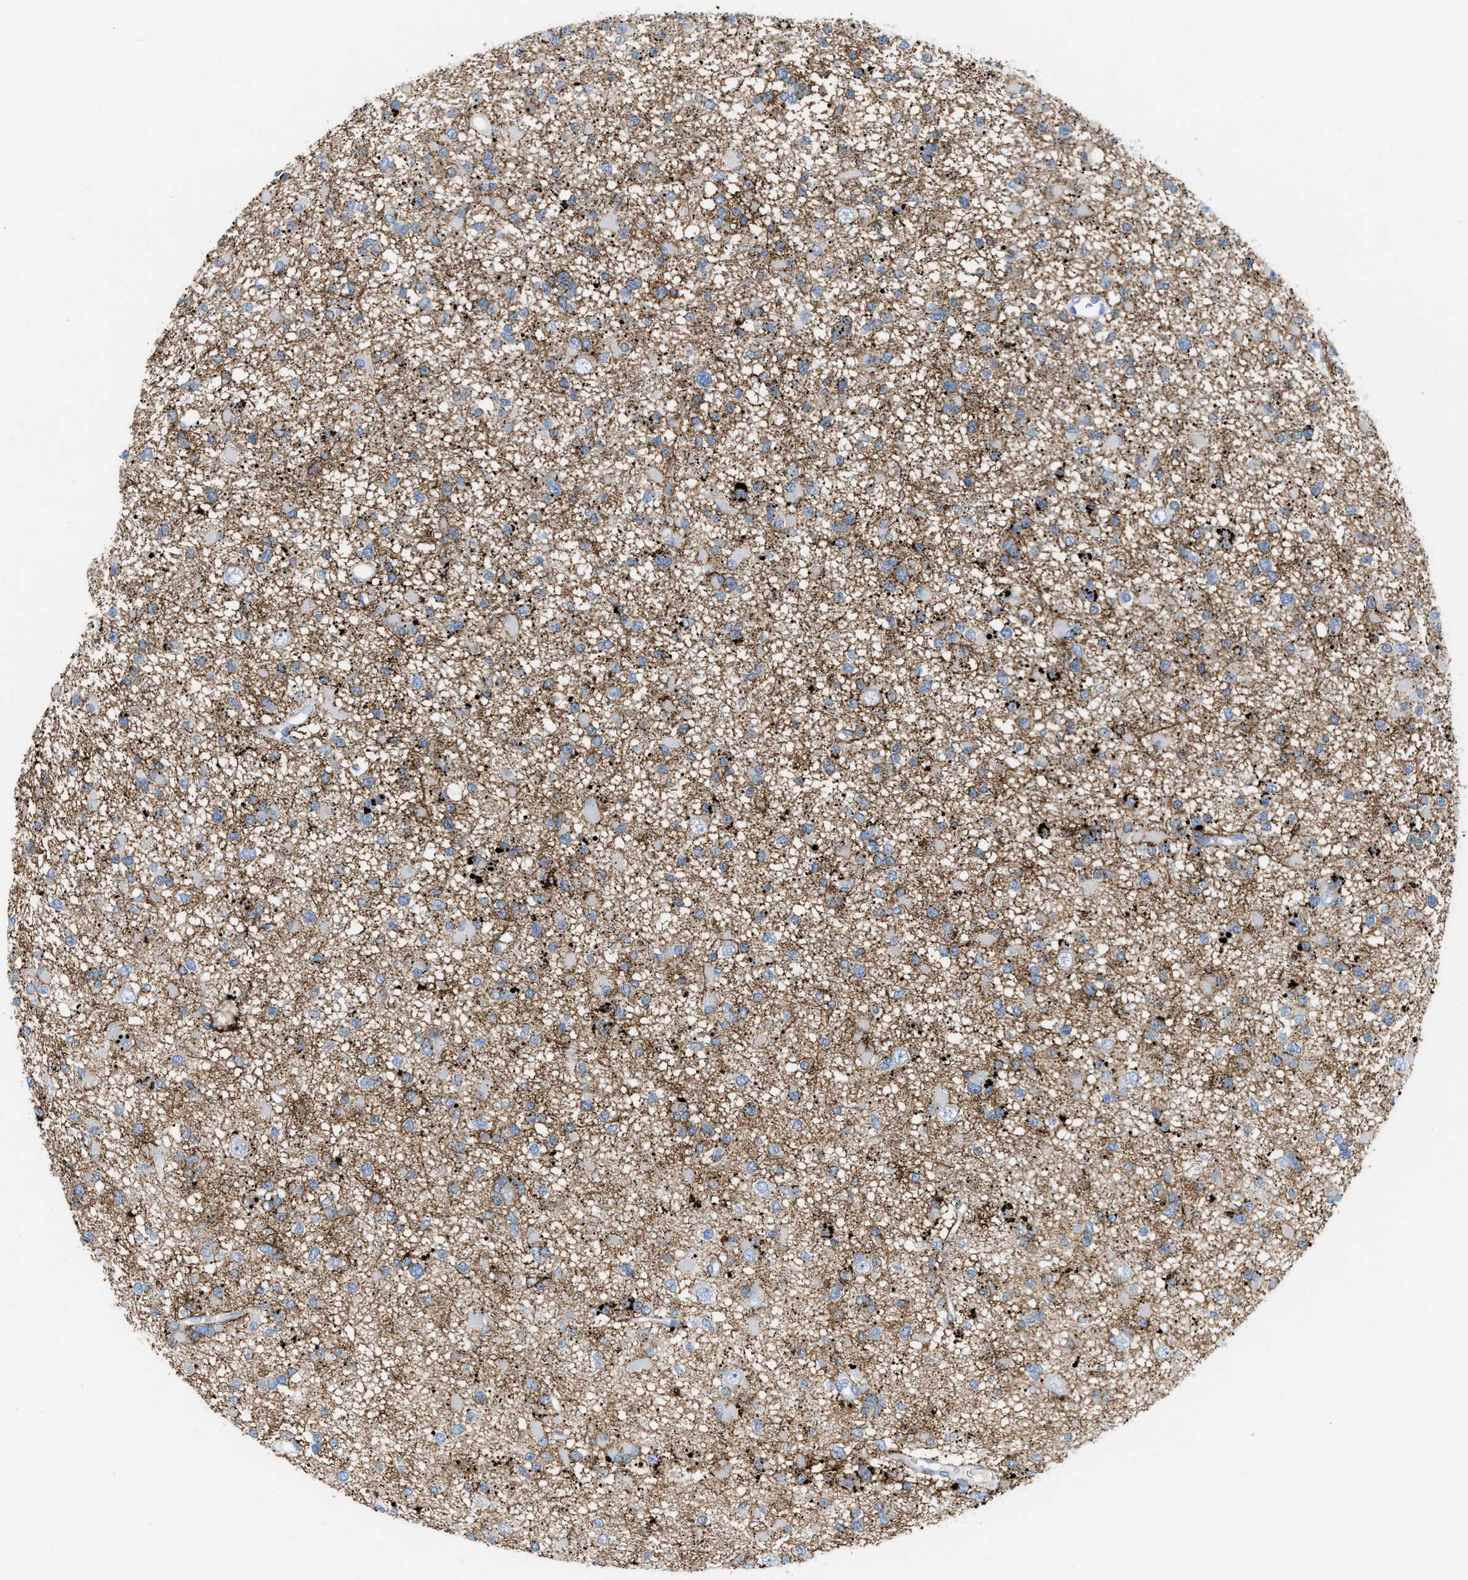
{"staining": {"intensity": "moderate", "quantity": "<25%", "location": "cytoplasmic/membranous"}, "tissue": "glioma", "cell_type": "Tumor cells", "image_type": "cancer", "snomed": [{"axis": "morphology", "description": "Glioma, malignant, Low grade"}, {"axis": "topography", "description": "Brain"}], "caption": "Tumor cells display low levels of moderate cytoplasmic/membranous positivity in approximately <25% of cells in low-grade glioma (malignant). The protein is shown in brown color, while the nuclei are stained blue.", "gene": "PPM1D", "patient": {"sex": "female", "age": 22}}